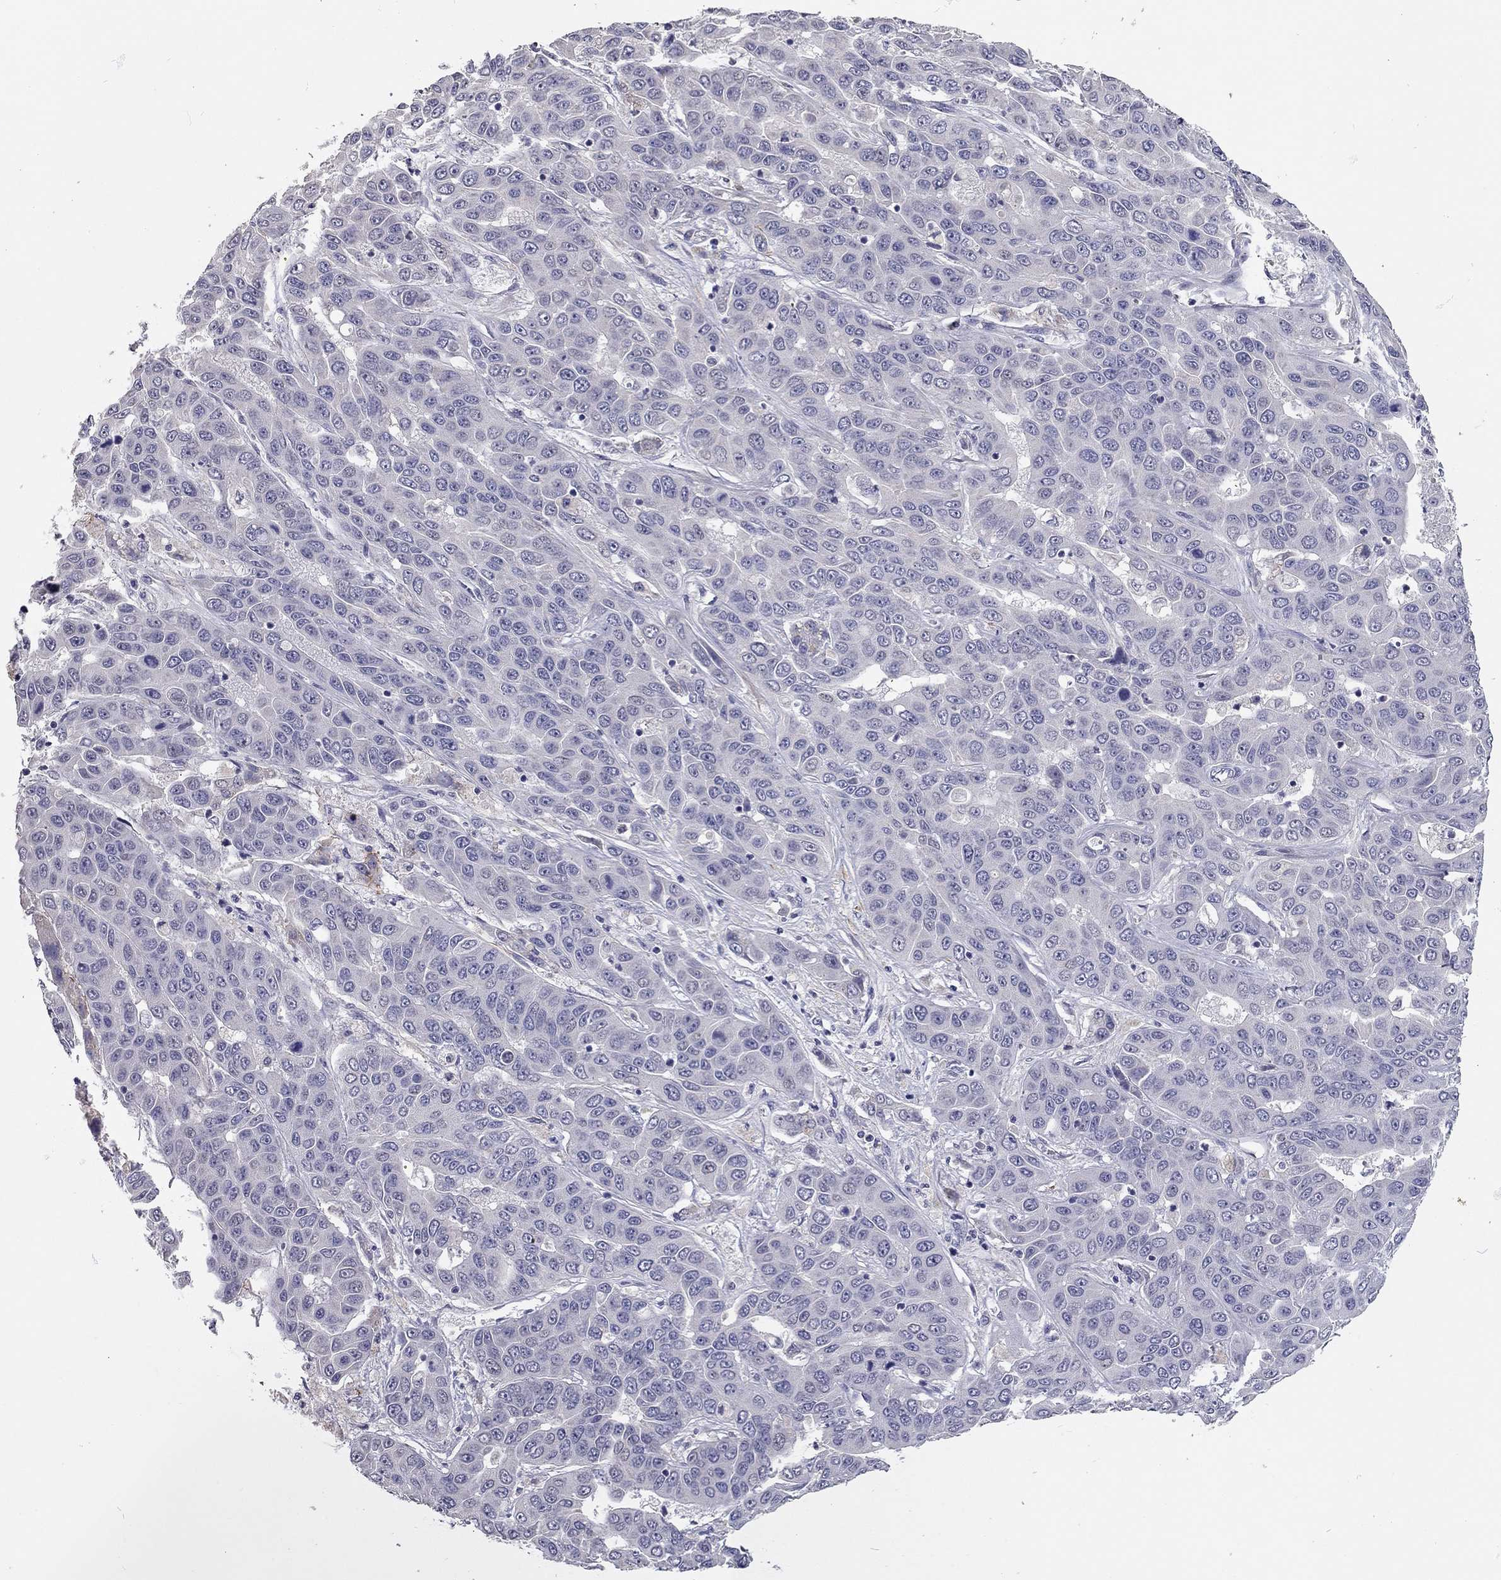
{"staining": {"intensity": "negative", "quantity": "none", "location": "none"}, "tissue": "liver cancer", "cell_type": "Tumor cells", "image_type": "cancer", "snomed": [{"axis": "morphology", "description": "Cholangiocarcinoma"}, {"axis": "topography", "description": "Liver"}], "caption": "Immunohistochemistry (IHC) photomicrograph of cholangiocarcinoma (liver) stained for a protein (brown), which demonstrates no expression in tumor cells.", "gene": "SCARB1", "patient": {"sex": "female", "age": 52}}